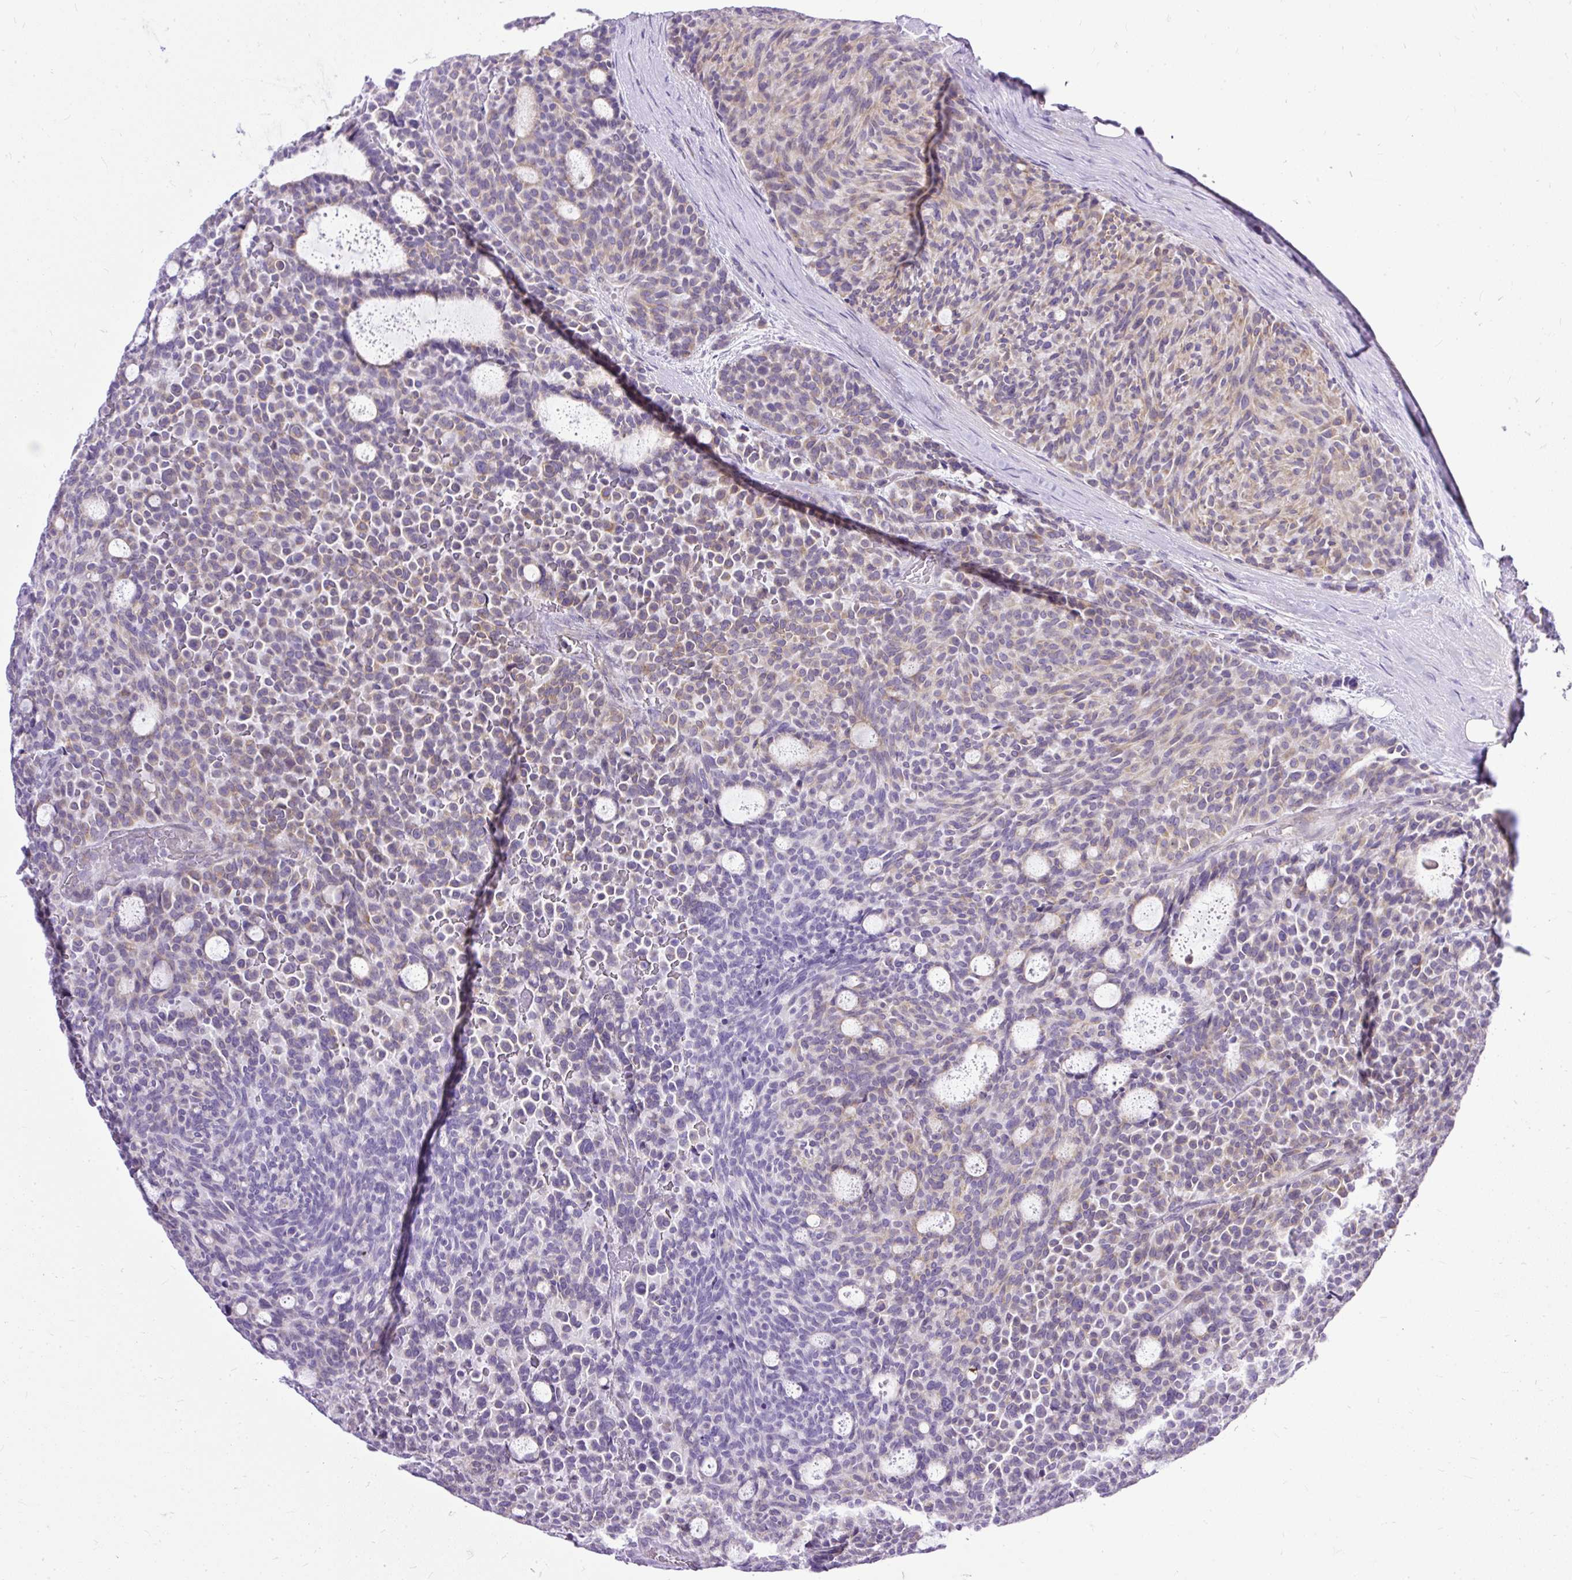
{"staining": {"intensity": "weak", "quantity": "25%-75%", "location": "cytoplasmic/membranous"}, "tissue": "carcinoid", "cell_type": "Tumor cells", "image_type": "cancer", "snomed": [{"axis": "morphology", "description": "Carcinoid, malignant, NOS"}, {"axis": "topography", "description": "Pancreas"}], "caption": "The micrograph demonstrates staining of carcinoid, revealing weak cytoplasmic/membranous protein positivity (brown color) within tumor cells. The protein of interest is shown in brown color, while the nuclei are stained blue.", "gene": "AMFR", "patient": {"sex": "female", "age": 54}}